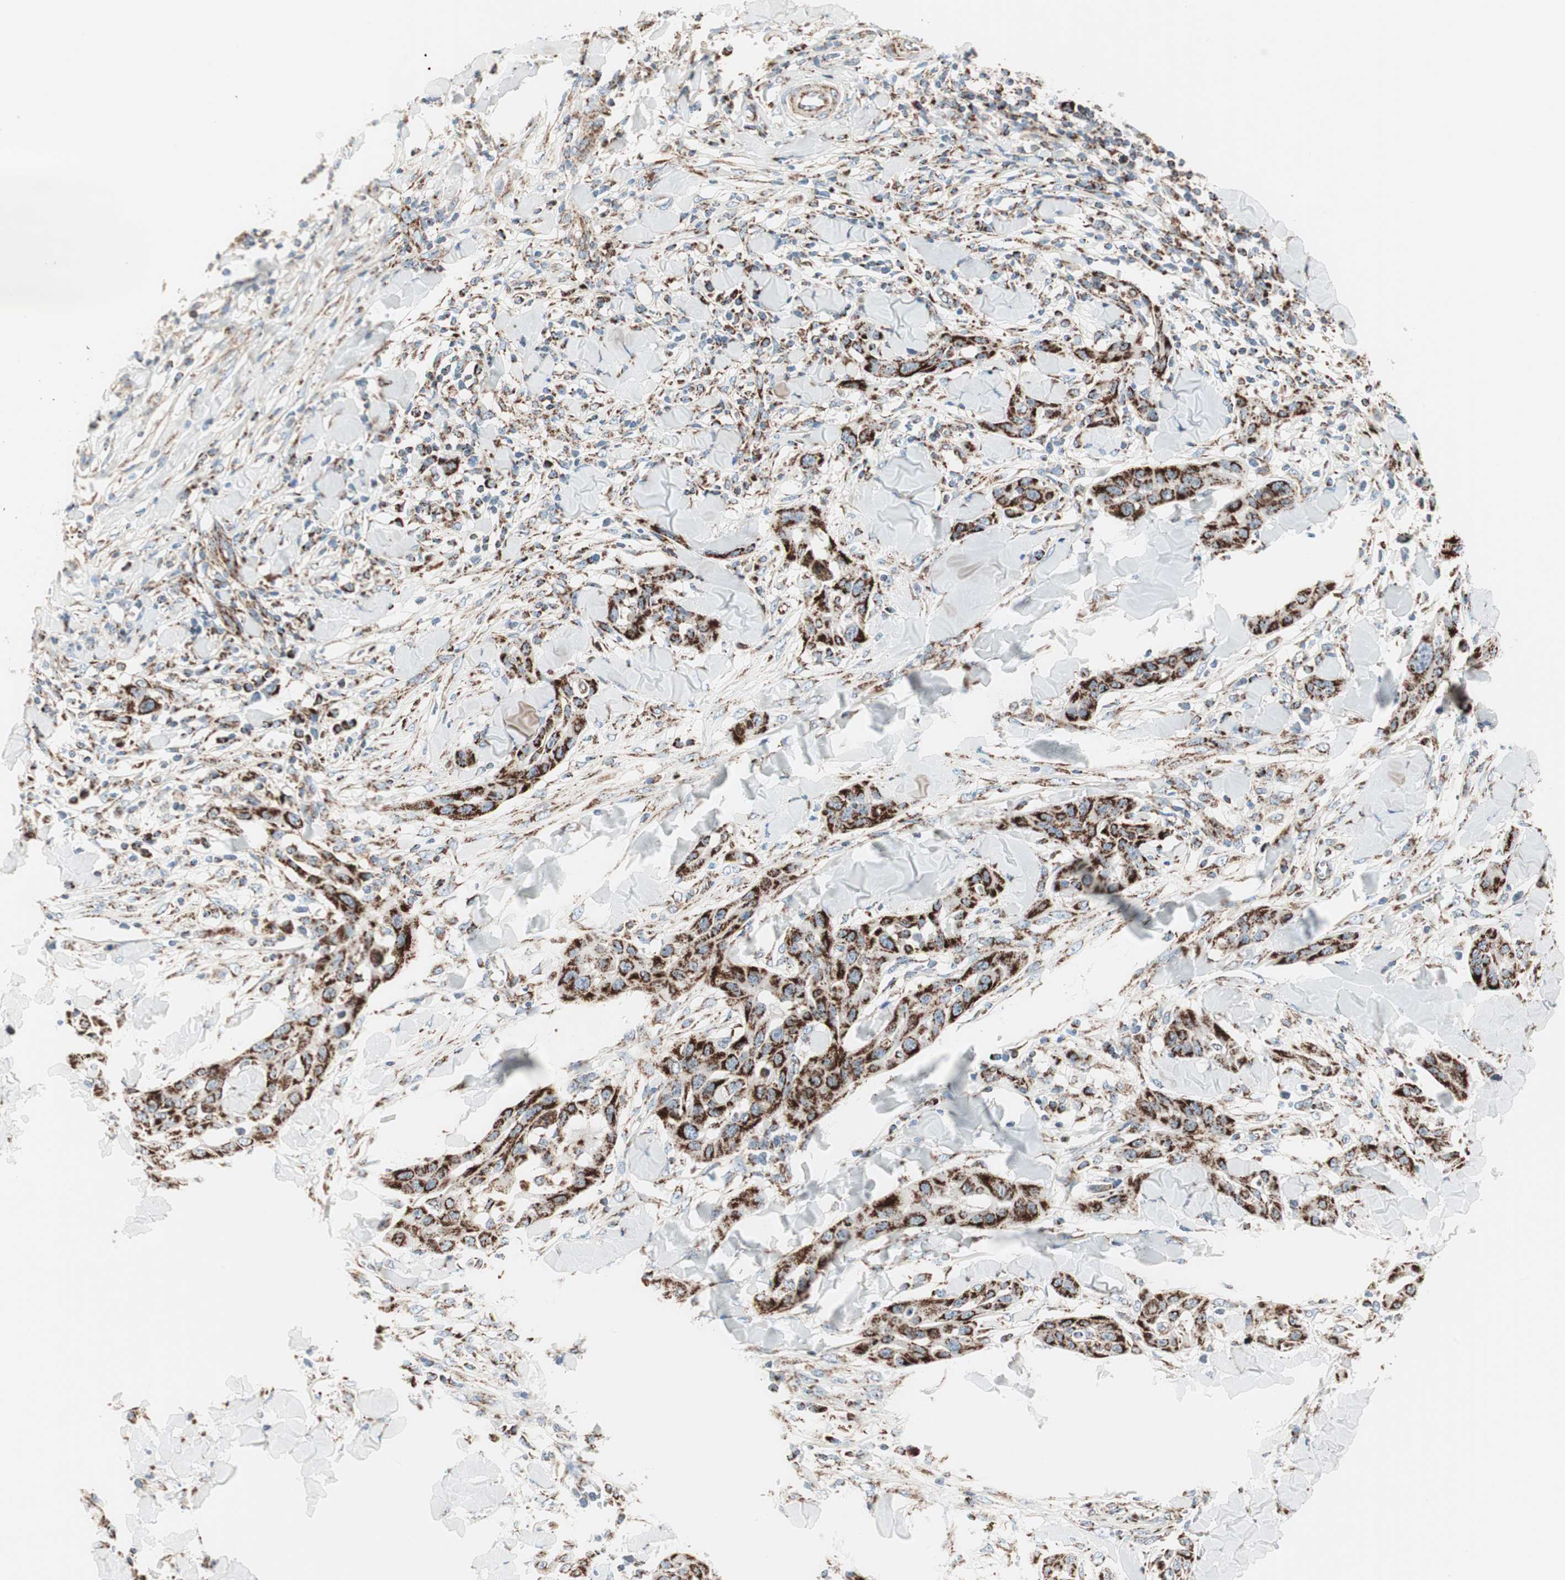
{"staining": {"intensity": "strong", "quantity": ">75%", "location": "cytoplasmic/membranous"}, "tissue": "skin cancer", "cell_type": "Tumor cells", "image_type": "cancer", "snomed": [{"axis": "morphology", "description": "Squamous cell carcinoma, NOS"}, {"axis": "topography", "description": "Skin"}], "caption": "IHC staining of skin cancer (squamous cell carcinoma), which reveals high levels of strong cytoplasmic/membranous expression in approximately >75% of tumor cells indicating strong cytoplasmic/membranous protein expression. The staining was performed using DAB (brown) for protein detection and nuclei were counterstained in hematoxylin (blue).", "gene": "TOMM20", "patient": {"sex": "male", "age": 24}}